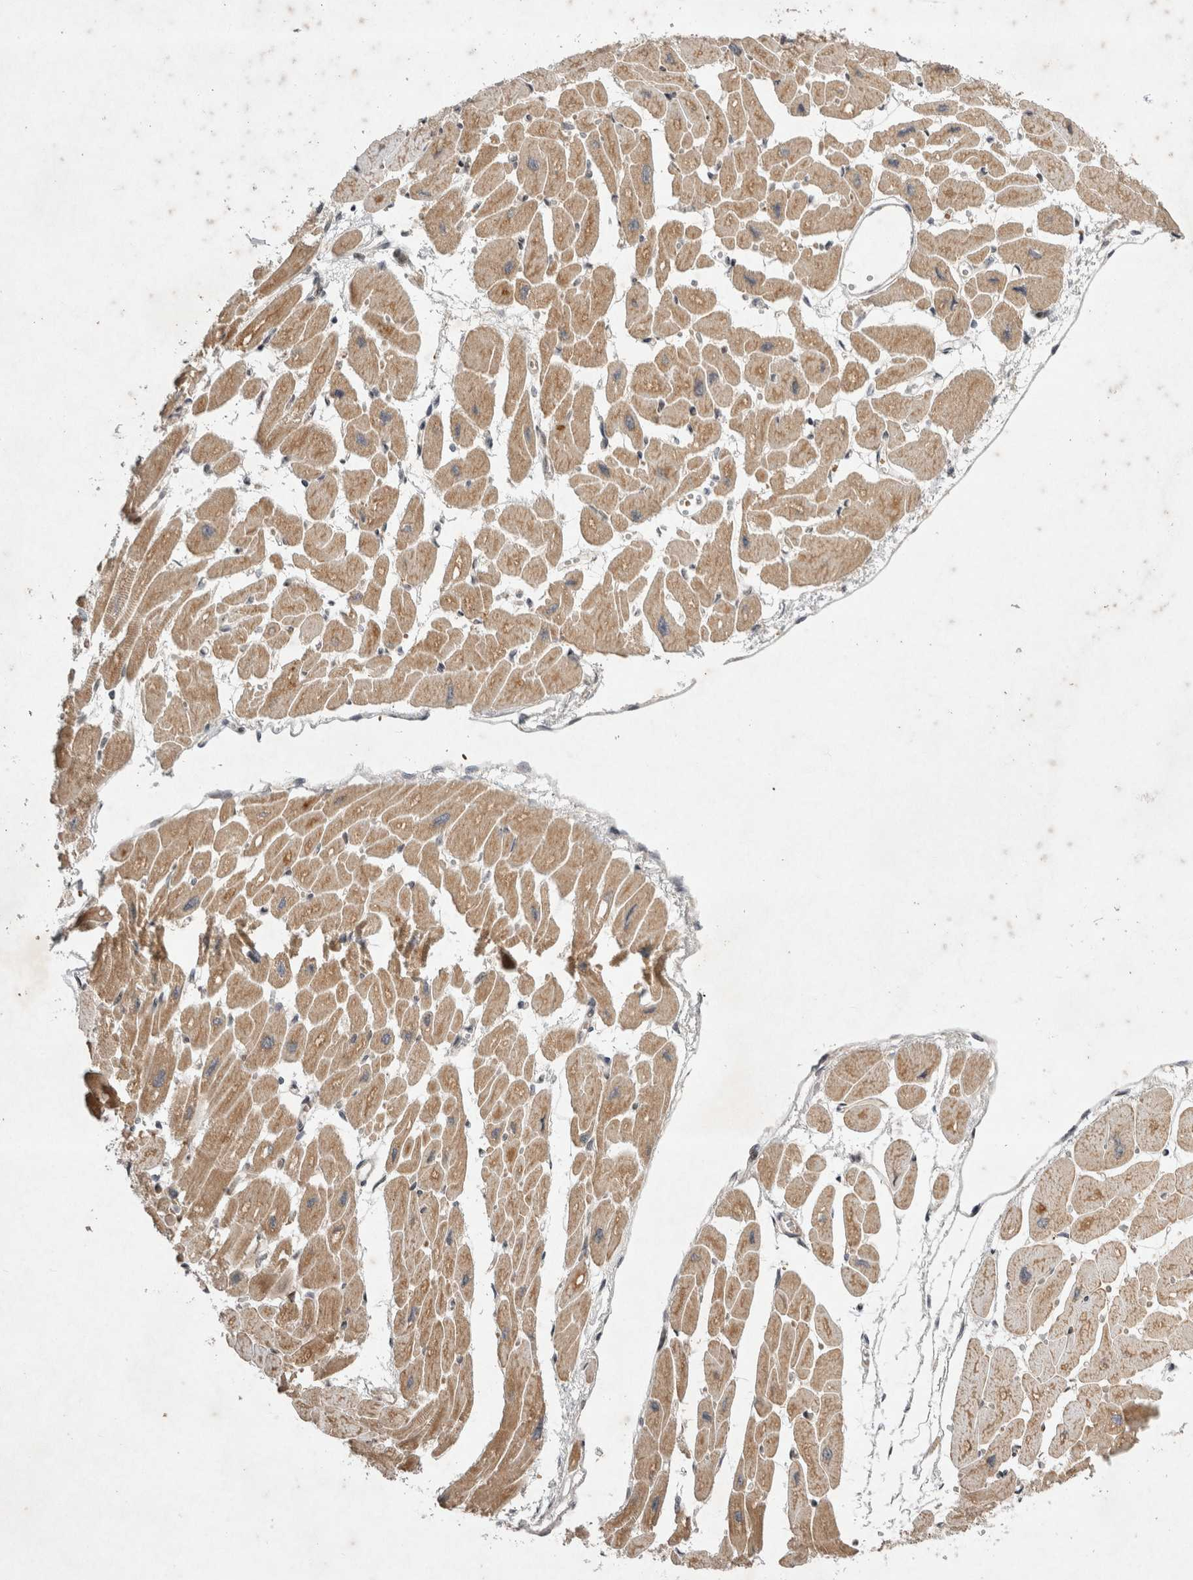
{"staining": {"intensity": "moderate", "quantity": ">75%", "location": "cytoplasmic/membranous"}, "tissue": "heart muscle", "cell_type": "Cardiomyocytes", "image_type": "normal", "snomed": [{"axis": "morphology", "description": "Normal tissue, NOS"}, {"axis": "topography", "description": "Heart"}], "caption": "Immunohistochemical staining of normal human heart muscle reveals moderate cytoplasmic/membranous protein expression in about >75% of cardiomyocytes.", "gene": "EIF2AK1", "patient": {"sex": "female", "age": 54}}